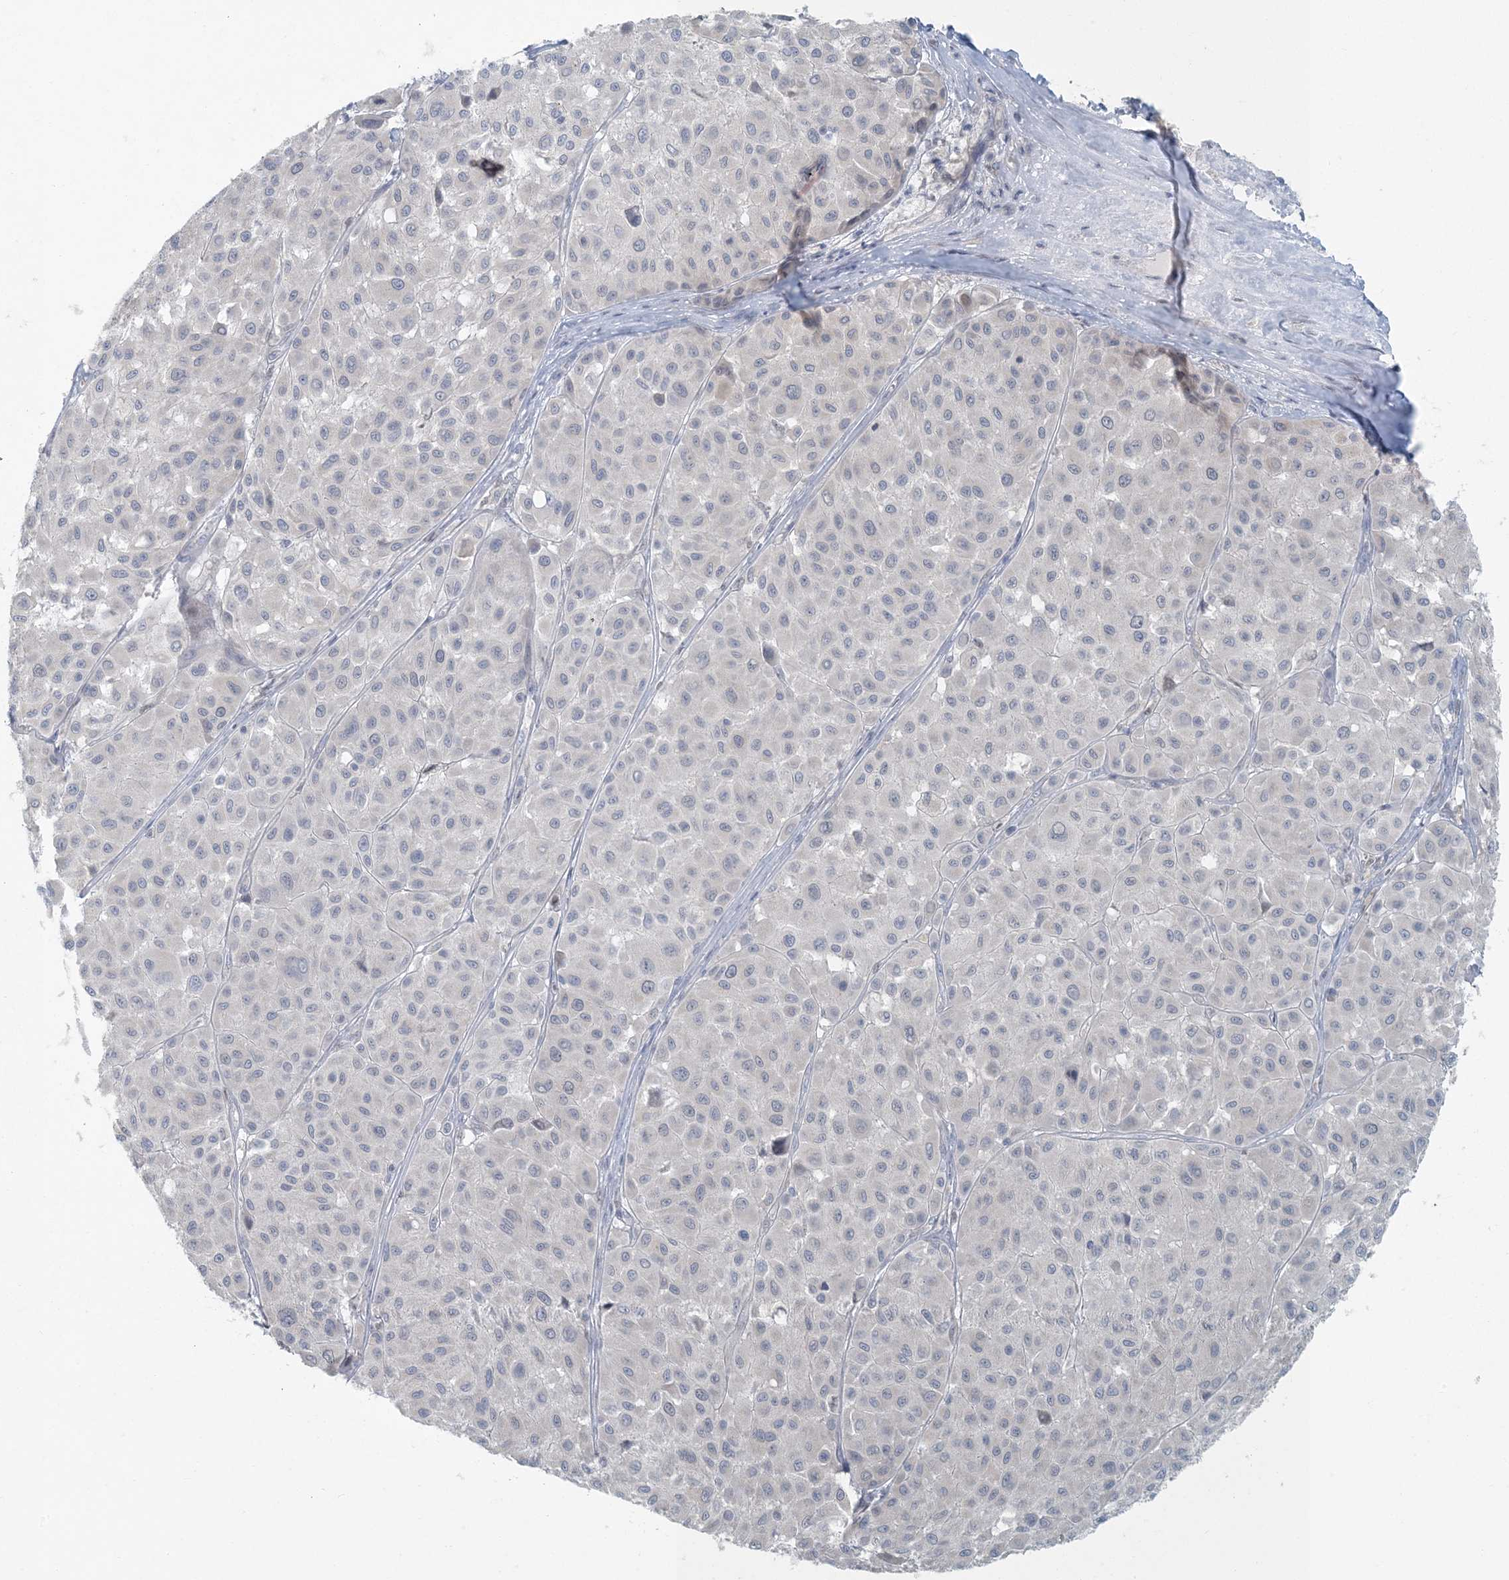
{"staining": {"intensity": "negative", "quantity": "none", "location": "none"}, "tissue": "melanoma", "cell_type": "Tumor cells", "image_type": "cancer", "snomed": [{"axis": "morphology", "description": "Malignant melanoma, Metastatic site"}, {"axis": "topography", "description": "Soft tissue"}], "caption": "Immunohistochemistry of human malignant melanoma (metastatic site) displays no expression in tumor cells.", "gene": "CTDNEP1", "patient": {"sex": "male", "age": 41}}